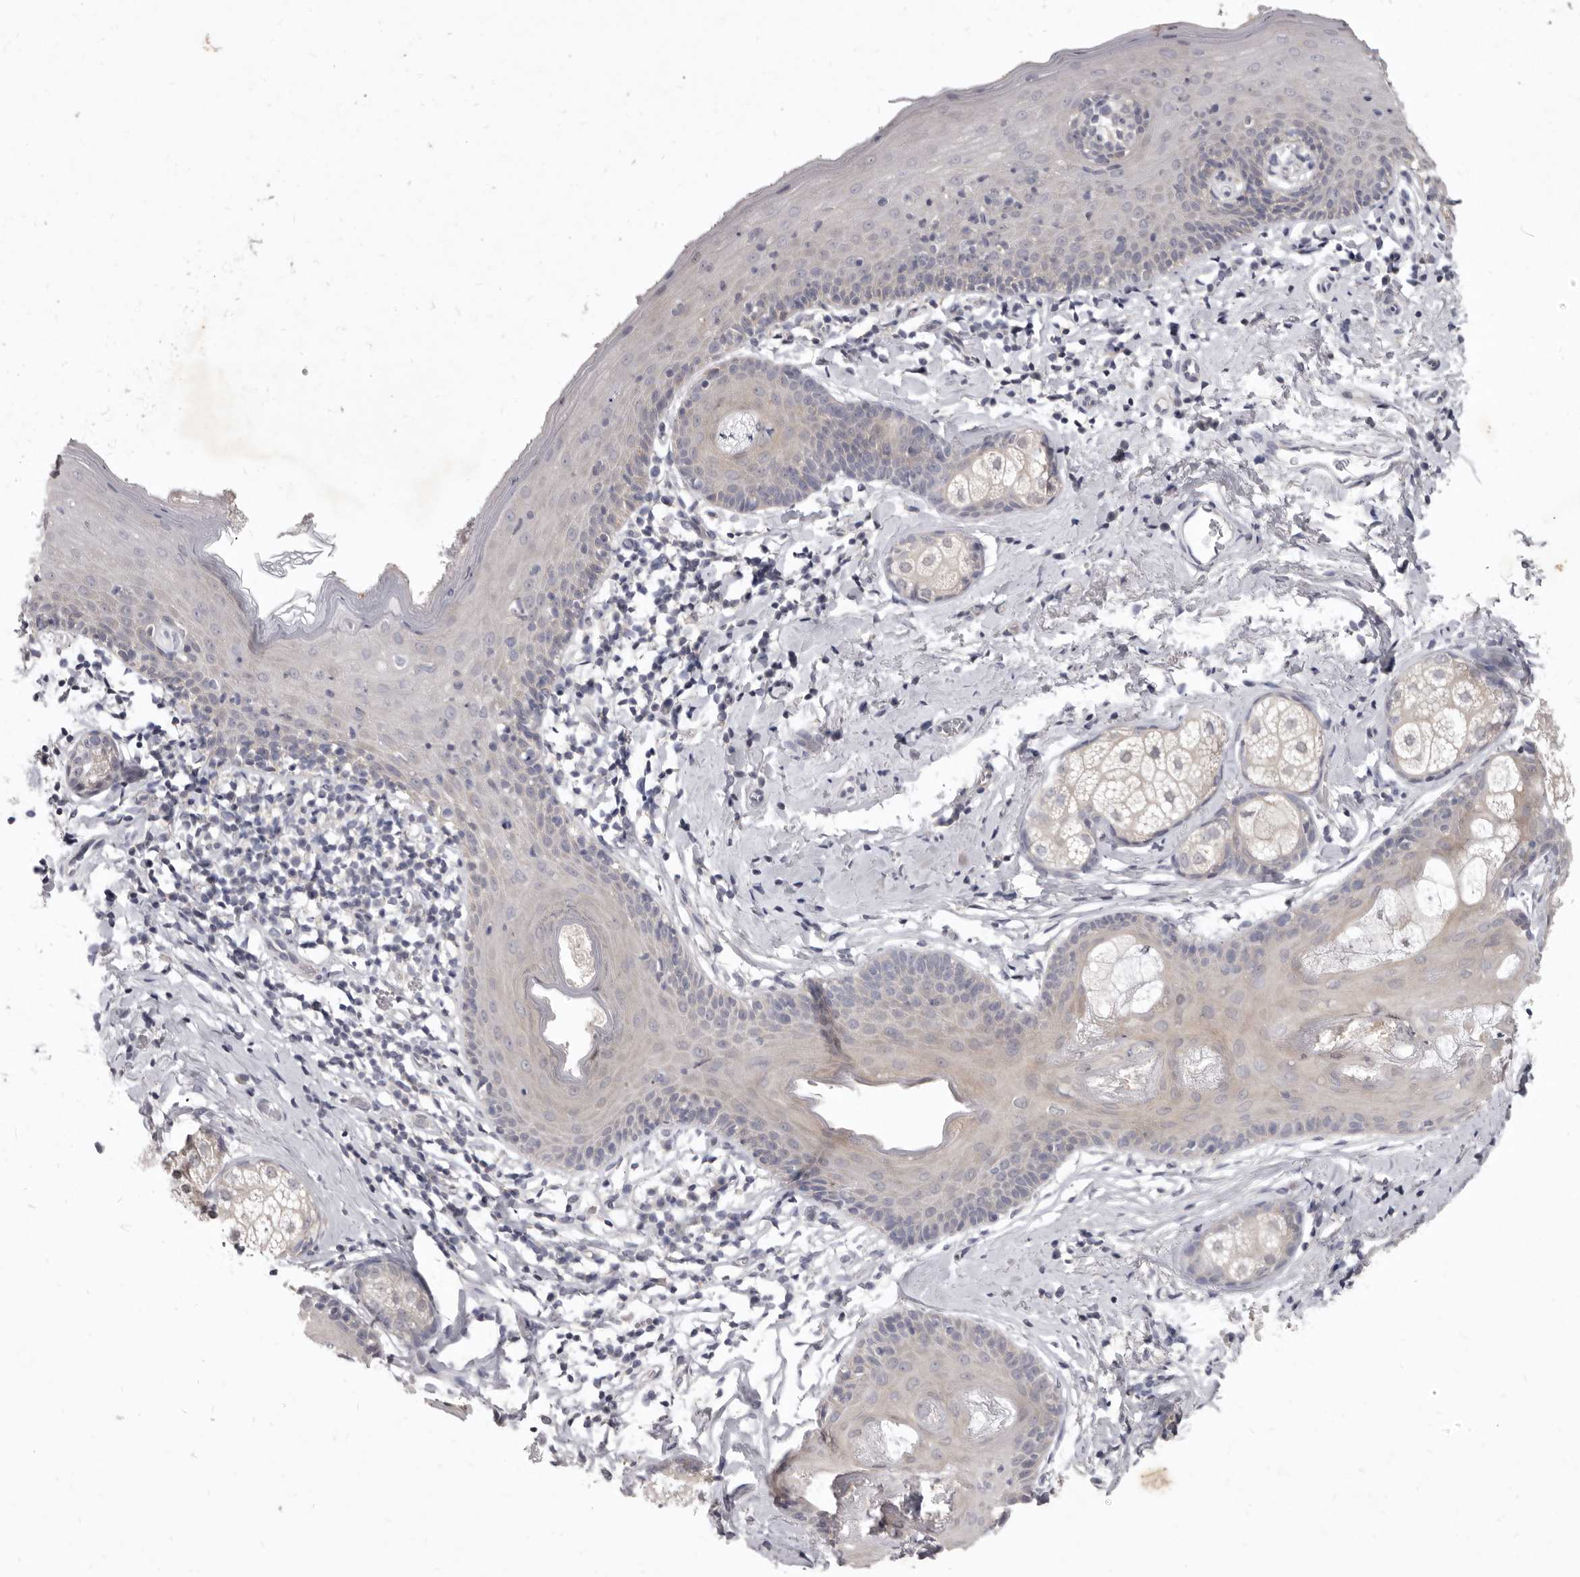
{"staining": {"intensity": "weak", "quantity": "<25%", "location": "cytoplasmic/membranous"}, "tissue": "skin", "cell_type": "Epidermal cells", "image_type": "normal", "snomed": [{"axis": "morphology", "description": "Normal tissue, NOS"}, {"axis": "topography", "description": "Vulva"}], "caption": "This photomicrograph is of benign skin stained with immunohistochemistry (IHC) to label a protein in brown with the nuclei are counter-stained blue. There is no expression in epidermal cells. (DAB (3,3'-diaminobenzidine) immunohistochemistry with hematoxylin counter stain).", "gene": "GSK3B", "patient": {"sex": "female", "age": 66}}